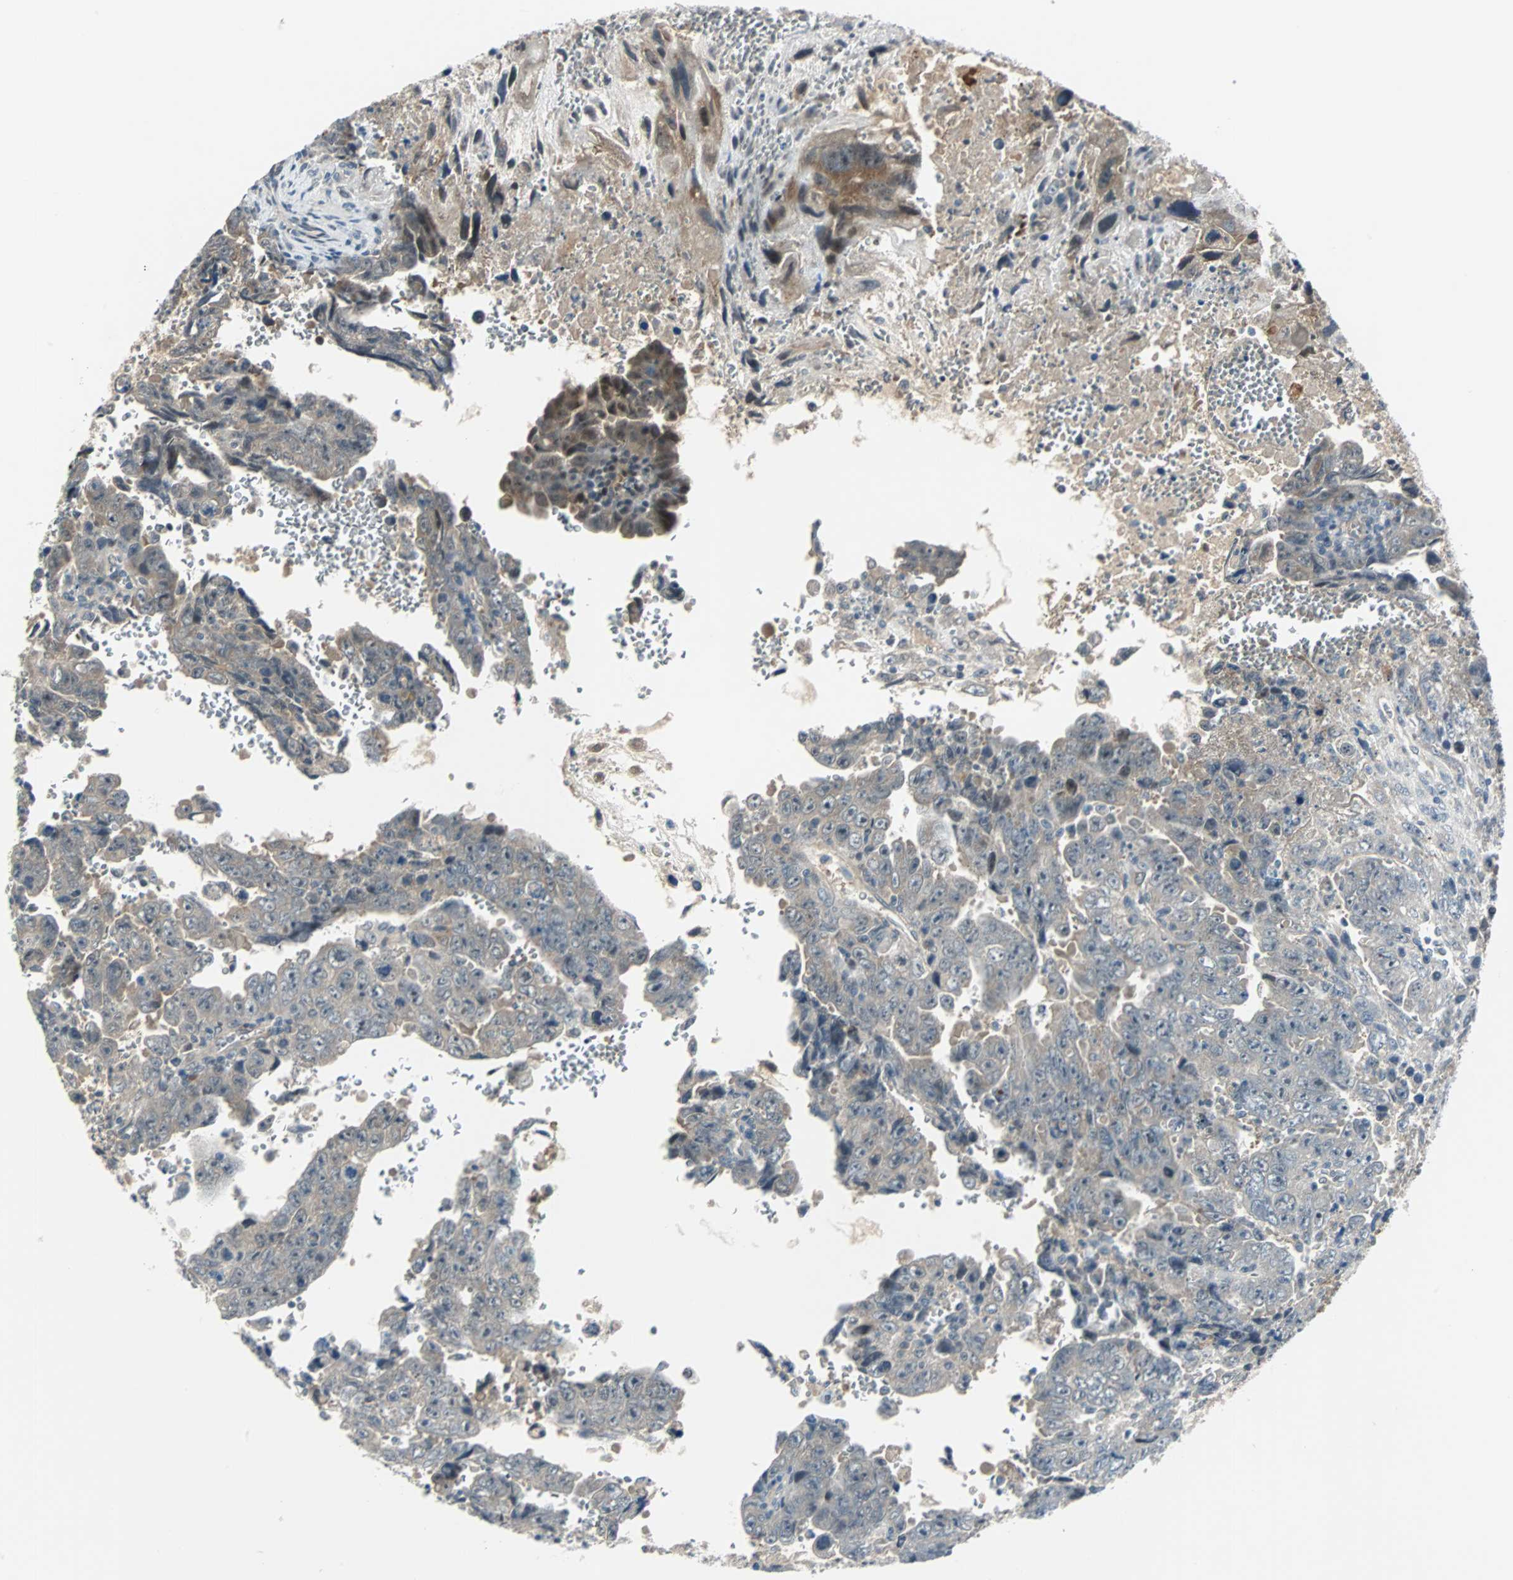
{"staining": {"intensity": "moderate", "quantity": "<25%", "location": "cytoplasmic/membranous"}, "tissue": "testis cancer", "cell_type": "Tumor cells", "image_type": "cancer", "snomed": [{"axis": "morphology", "description": "Carcinoma, Embryonal, NOS"}, {"axis": "topography", "description": "Testis"}], "caption": "There is low levels of moderate cytoplasmic/membranous positivity in tumor cells of testis cancer (embryonal carcinoma), as demonstrated by immunohistochemical staining (brown color).", "gene": "FHL2", "patient": {"sex": "male", "age": 28}}